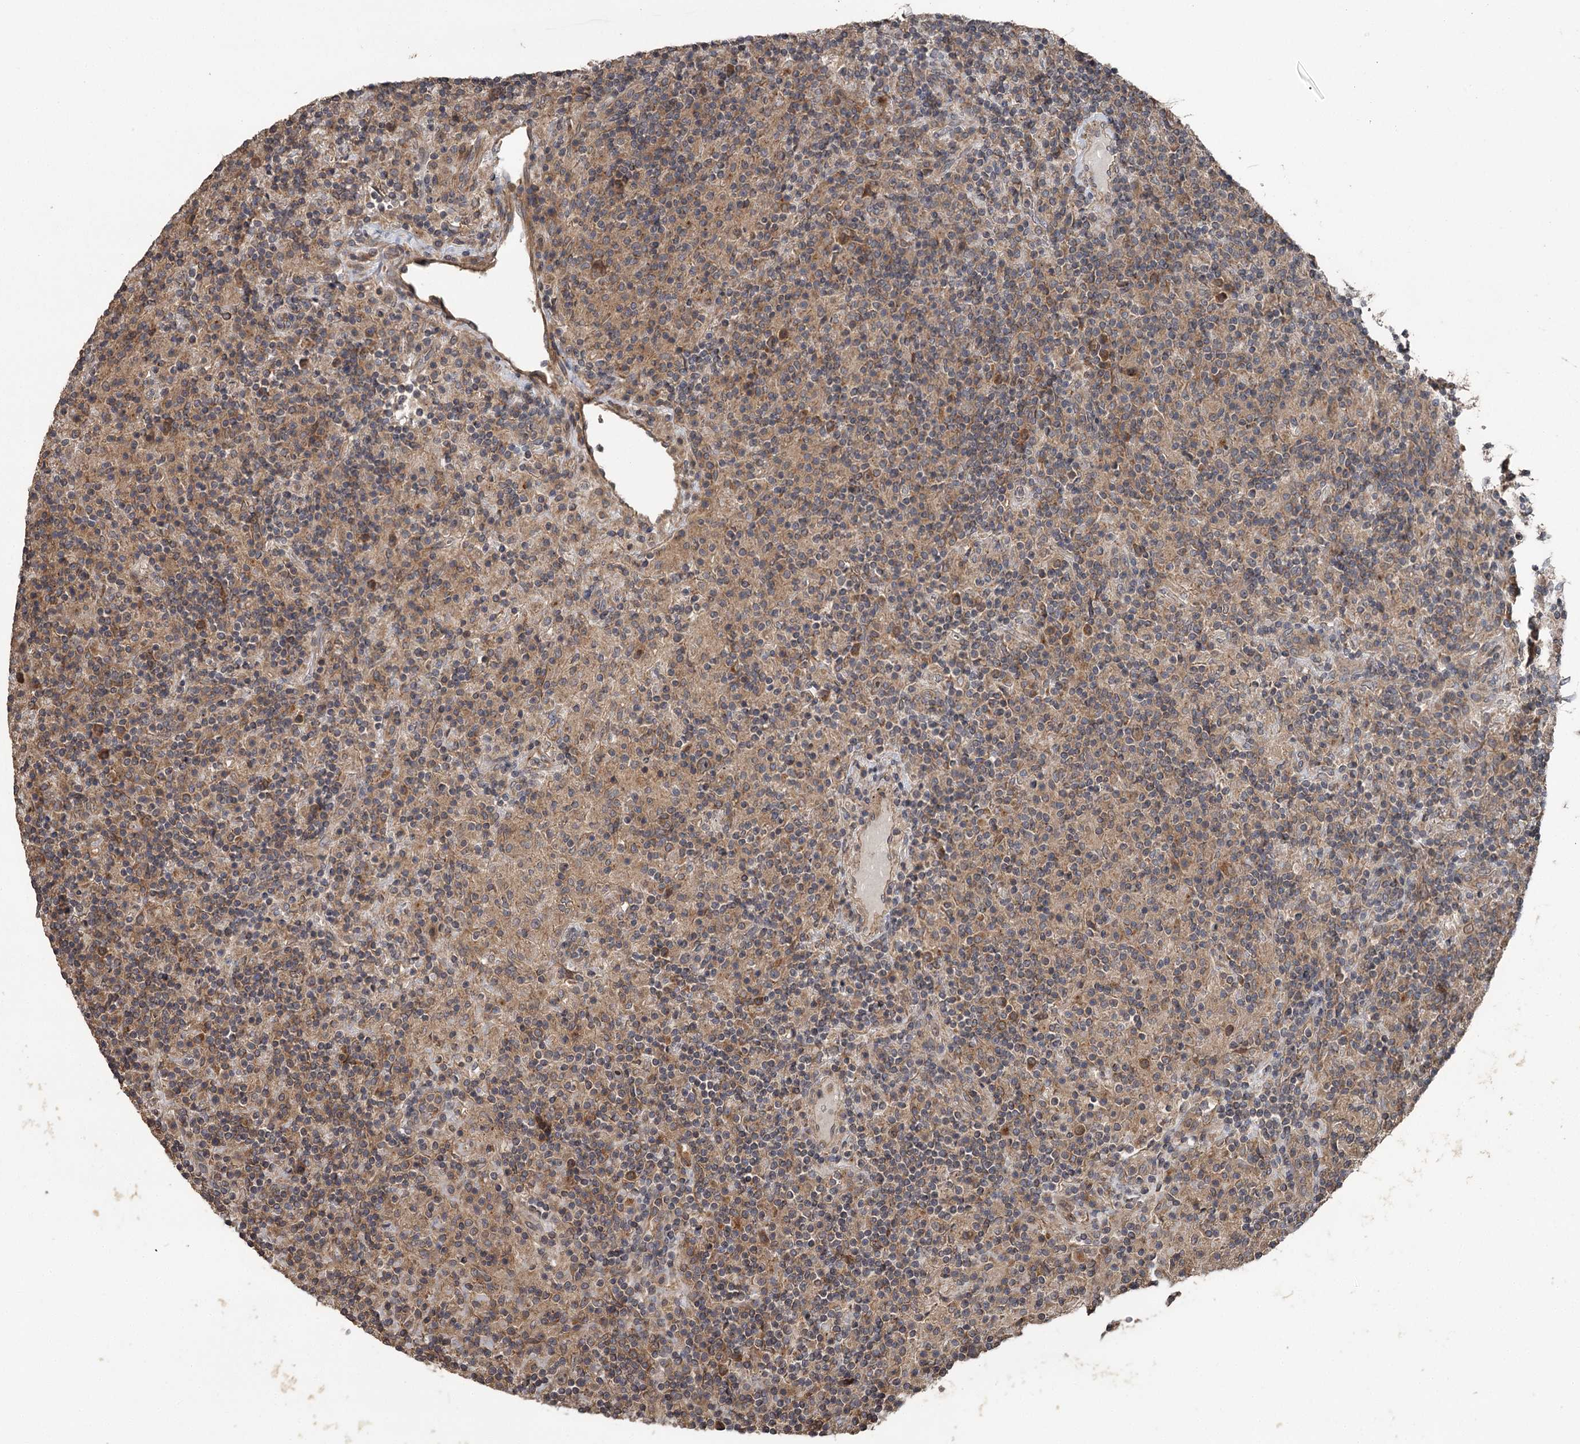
{"staining": {"intensity": "moderate", "quantity": "<25%", "location": "cytoplasmic/membranous"}, "tissue": "lymphoma", "cell_type": "Tumor cells", "image_type": "cancer", "snomed": [{"axis": "morphology", "description": "Hodgkin's disease, NOS"}, {"axis": "topography", "description": "Lymph node"}], "caption": "Moderate cytoplasmic/membranous protein expression is identified in about <25% of tumor cells in lymphoma. (Brightfield microscopy of DAB IHC at high magnification).", "gene": "RAB21", "patient": {"sex": "male", "age": 70}}